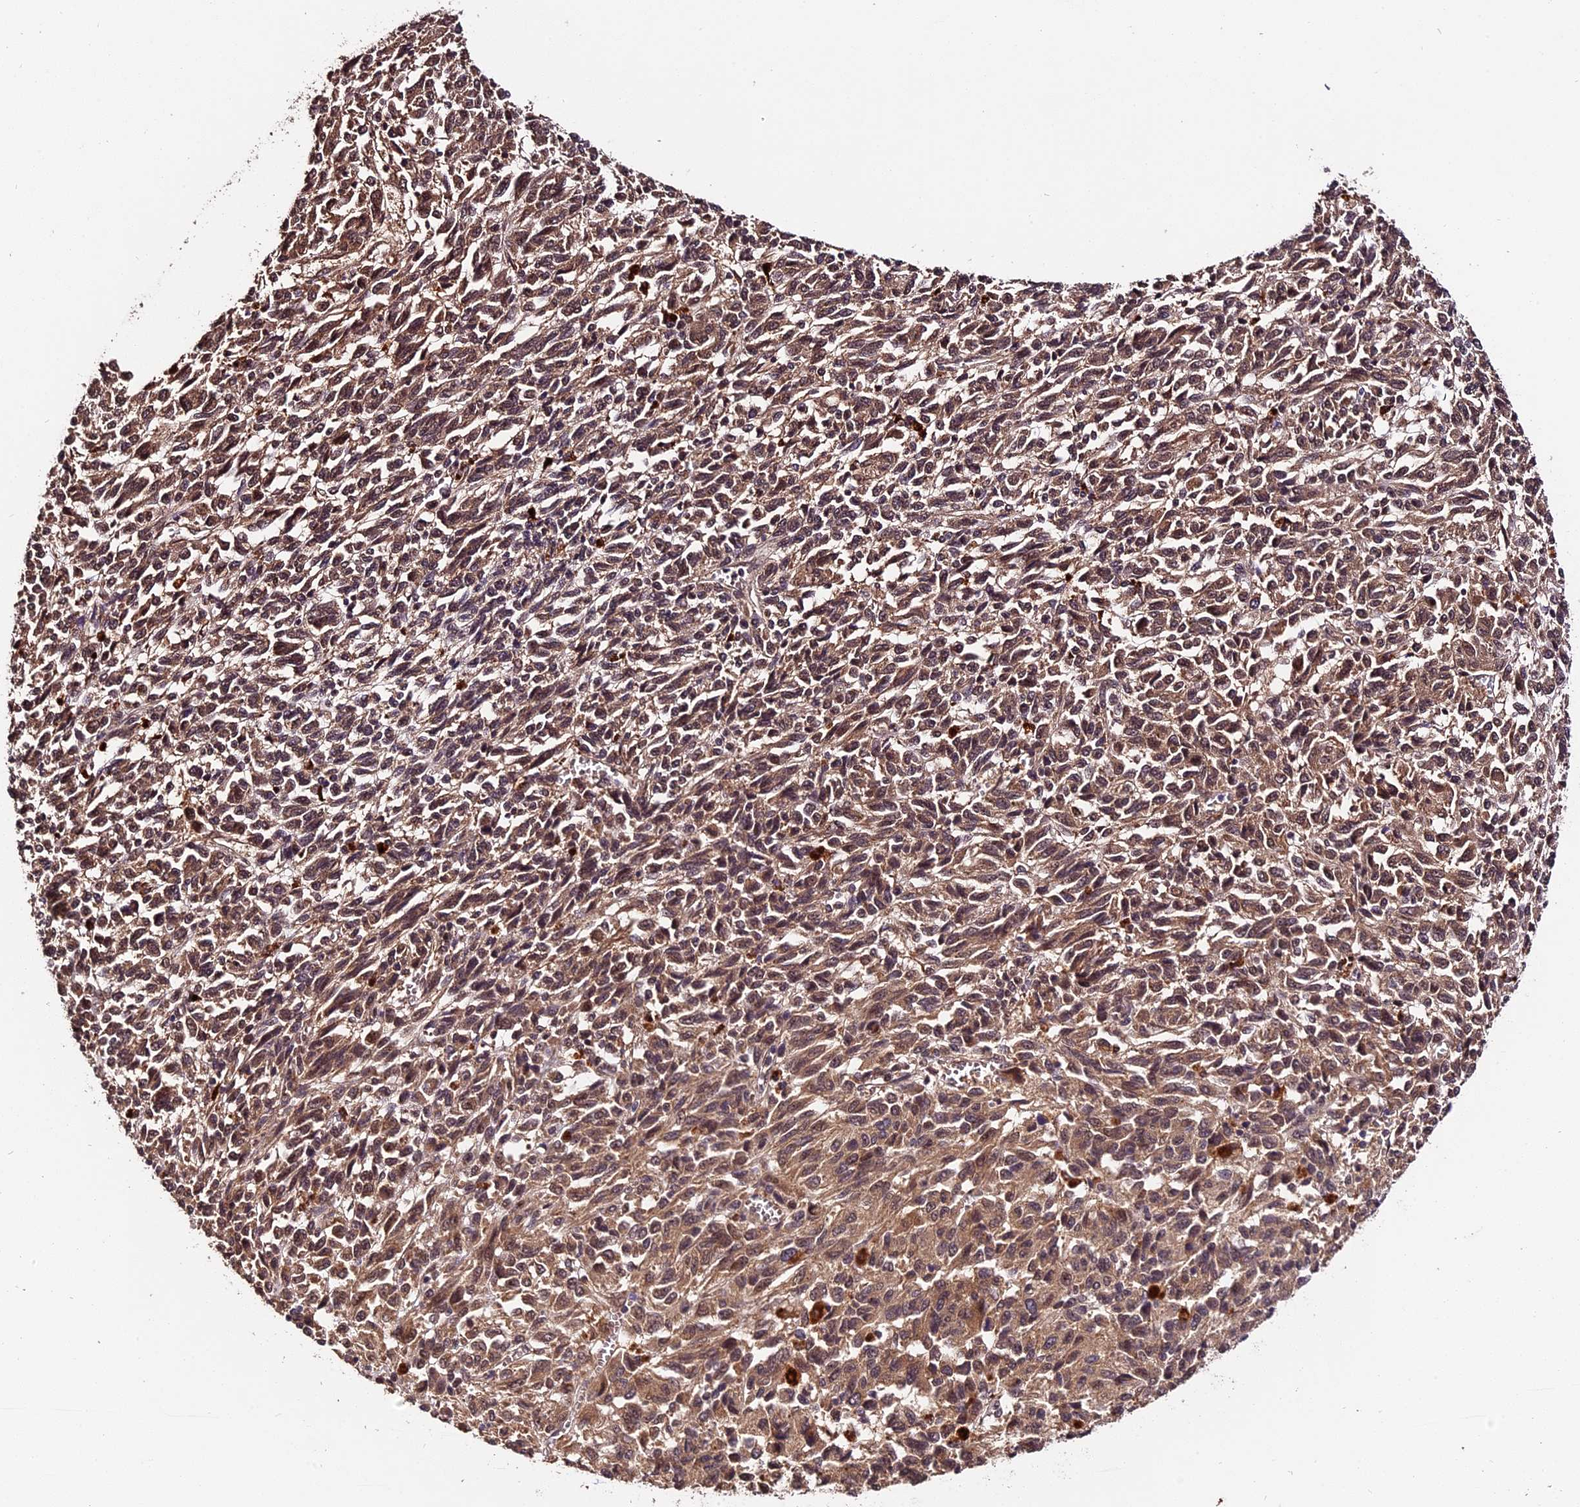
{"staining": {"intensity": "moderate", "quantity": ">75%", "location": "cytoplasmic/membranous,nuclear"}, "tissue": "melanoma", "cell_type": "Tumor cells", "image_type": "cancer", "snomed": [{"axis": "morphology", "description": "Malignant melanoma, Metastatic site"}, {"axis": "topography", "description": "Lung"}], "caption": "Protein expression analysis of human malignant melanoma (metastatic site) reveals moderate cytoplasmic/membranous and nuclear positivity in approximately >75% of tumor cells.", "gene": "TRMT1", "patient": {"sex": "male", "age": 64}}